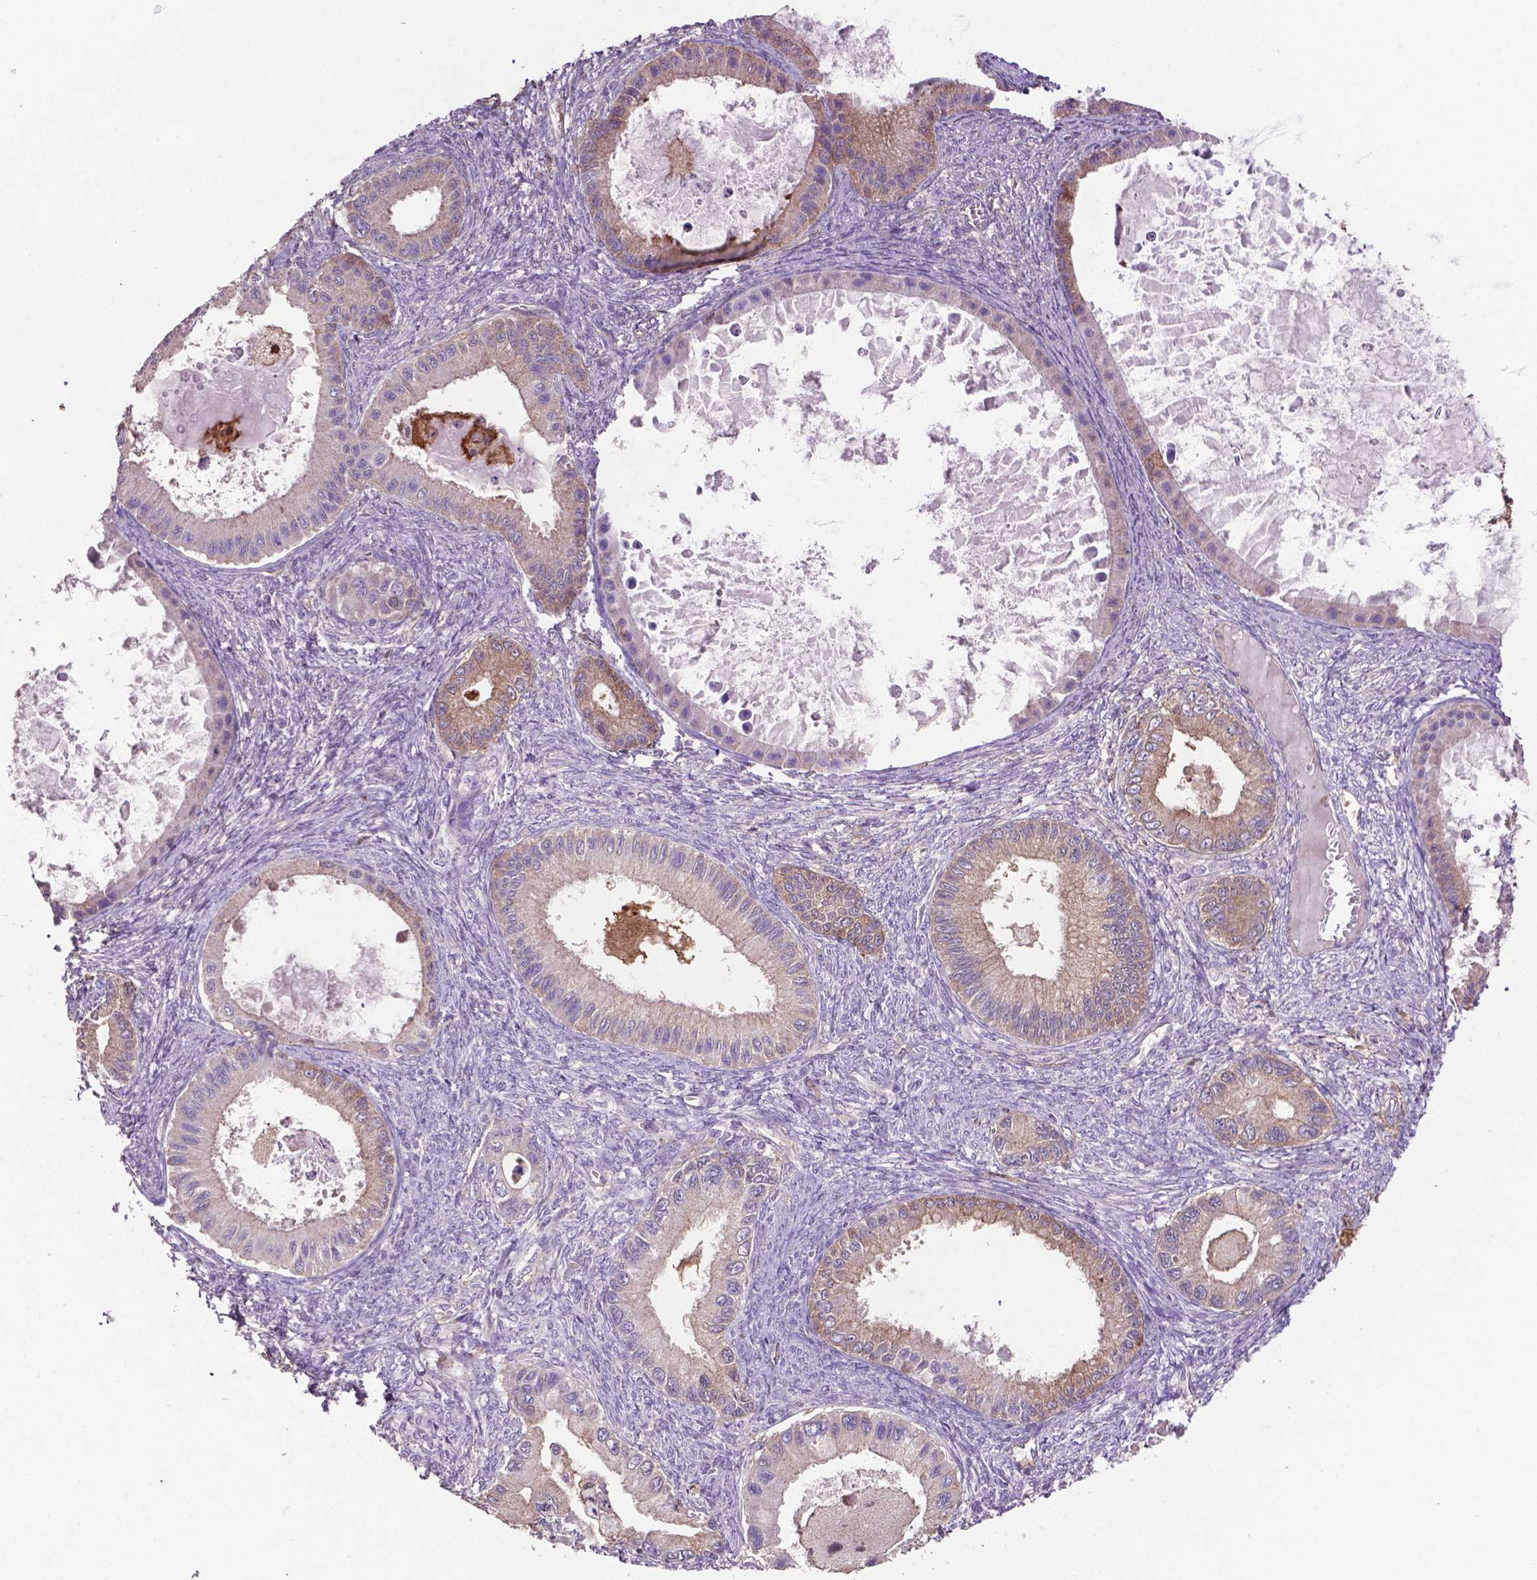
{"staining": {"intensity": "weak", "quantity": "<25%", "location": "cytoplasmic/membranous"}, "tissue": "ovarian cancer", "cell_type": "Tumor cells", "image_type": "cancer", "snomed": [{"axis": "morphology", "description": "Cystadenocarcinoma, mucinous, NOS"}, {"axis": "topography", "description": "Ovary"}], "caption": "Immunohistochemistry photomicrograph of human ovarian cancer (mucinous cystadenocarcinoma) stained for a protein (brown), which displays no positivity in tumor cells. (DAB IHC, high magnification).", "gene": "SMAD3", "patient": {"sex": "female", "age": 64}}